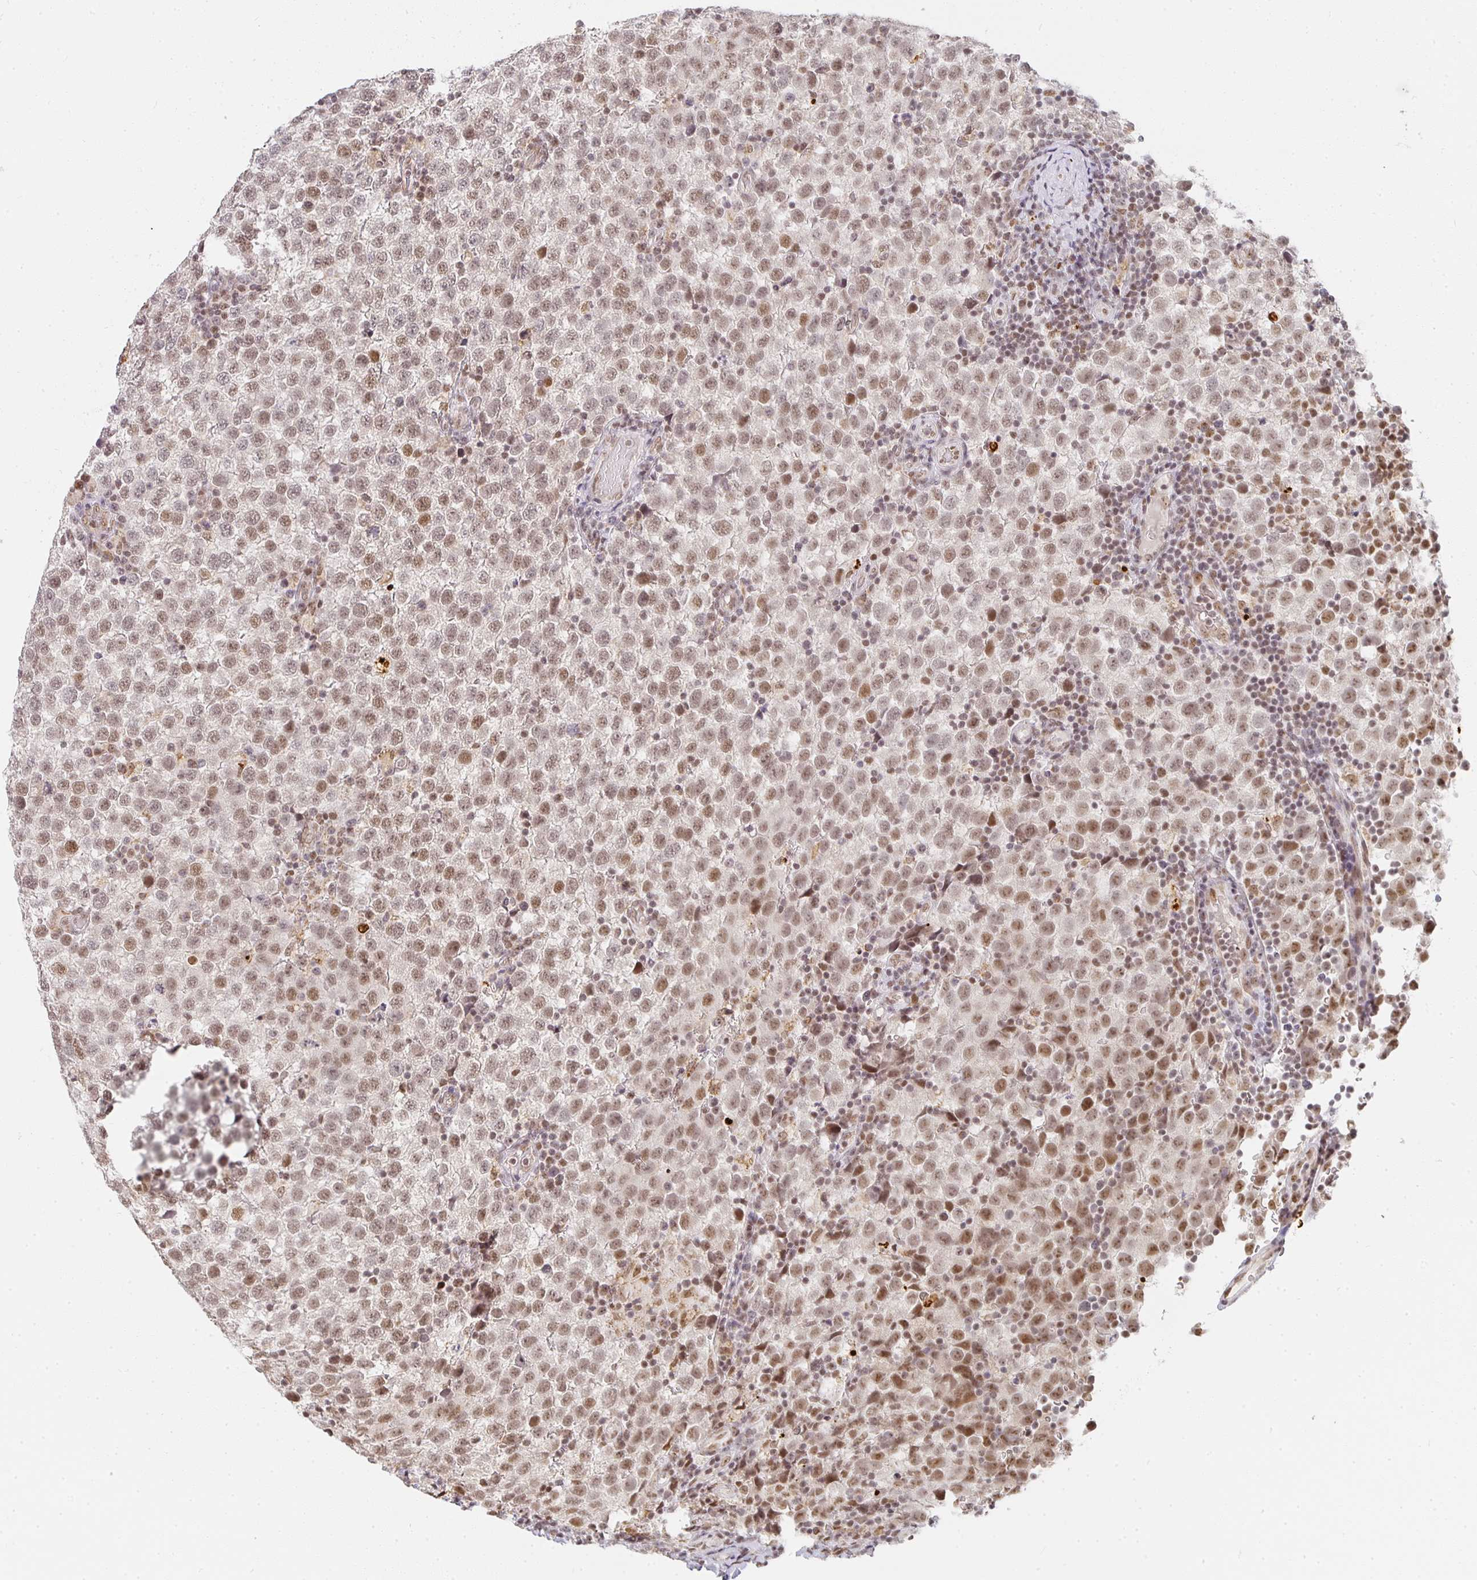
{"staining": {"intensity": "moderate", "quantity": ">75%", "location": "nuclear"}, "tissue": "testis cancer", "cell_type": "Tumor cells", "image_type": "cancer", "snomed": [{"axis": "morphology", "description": "Seminoma, NOS"}, {"axis": "topography", "description": "Testis"}], "caption": "Seminoma (testis) stained with DAB (3,3'-diaminobenzidine) immunohistochemistry (IHC) exhibits medium levels of moderate nuclear positivity in approximately >75% of tumor cells.", "gene": "SMARCA2", "patient": {"sex": "male", "age": 34}}